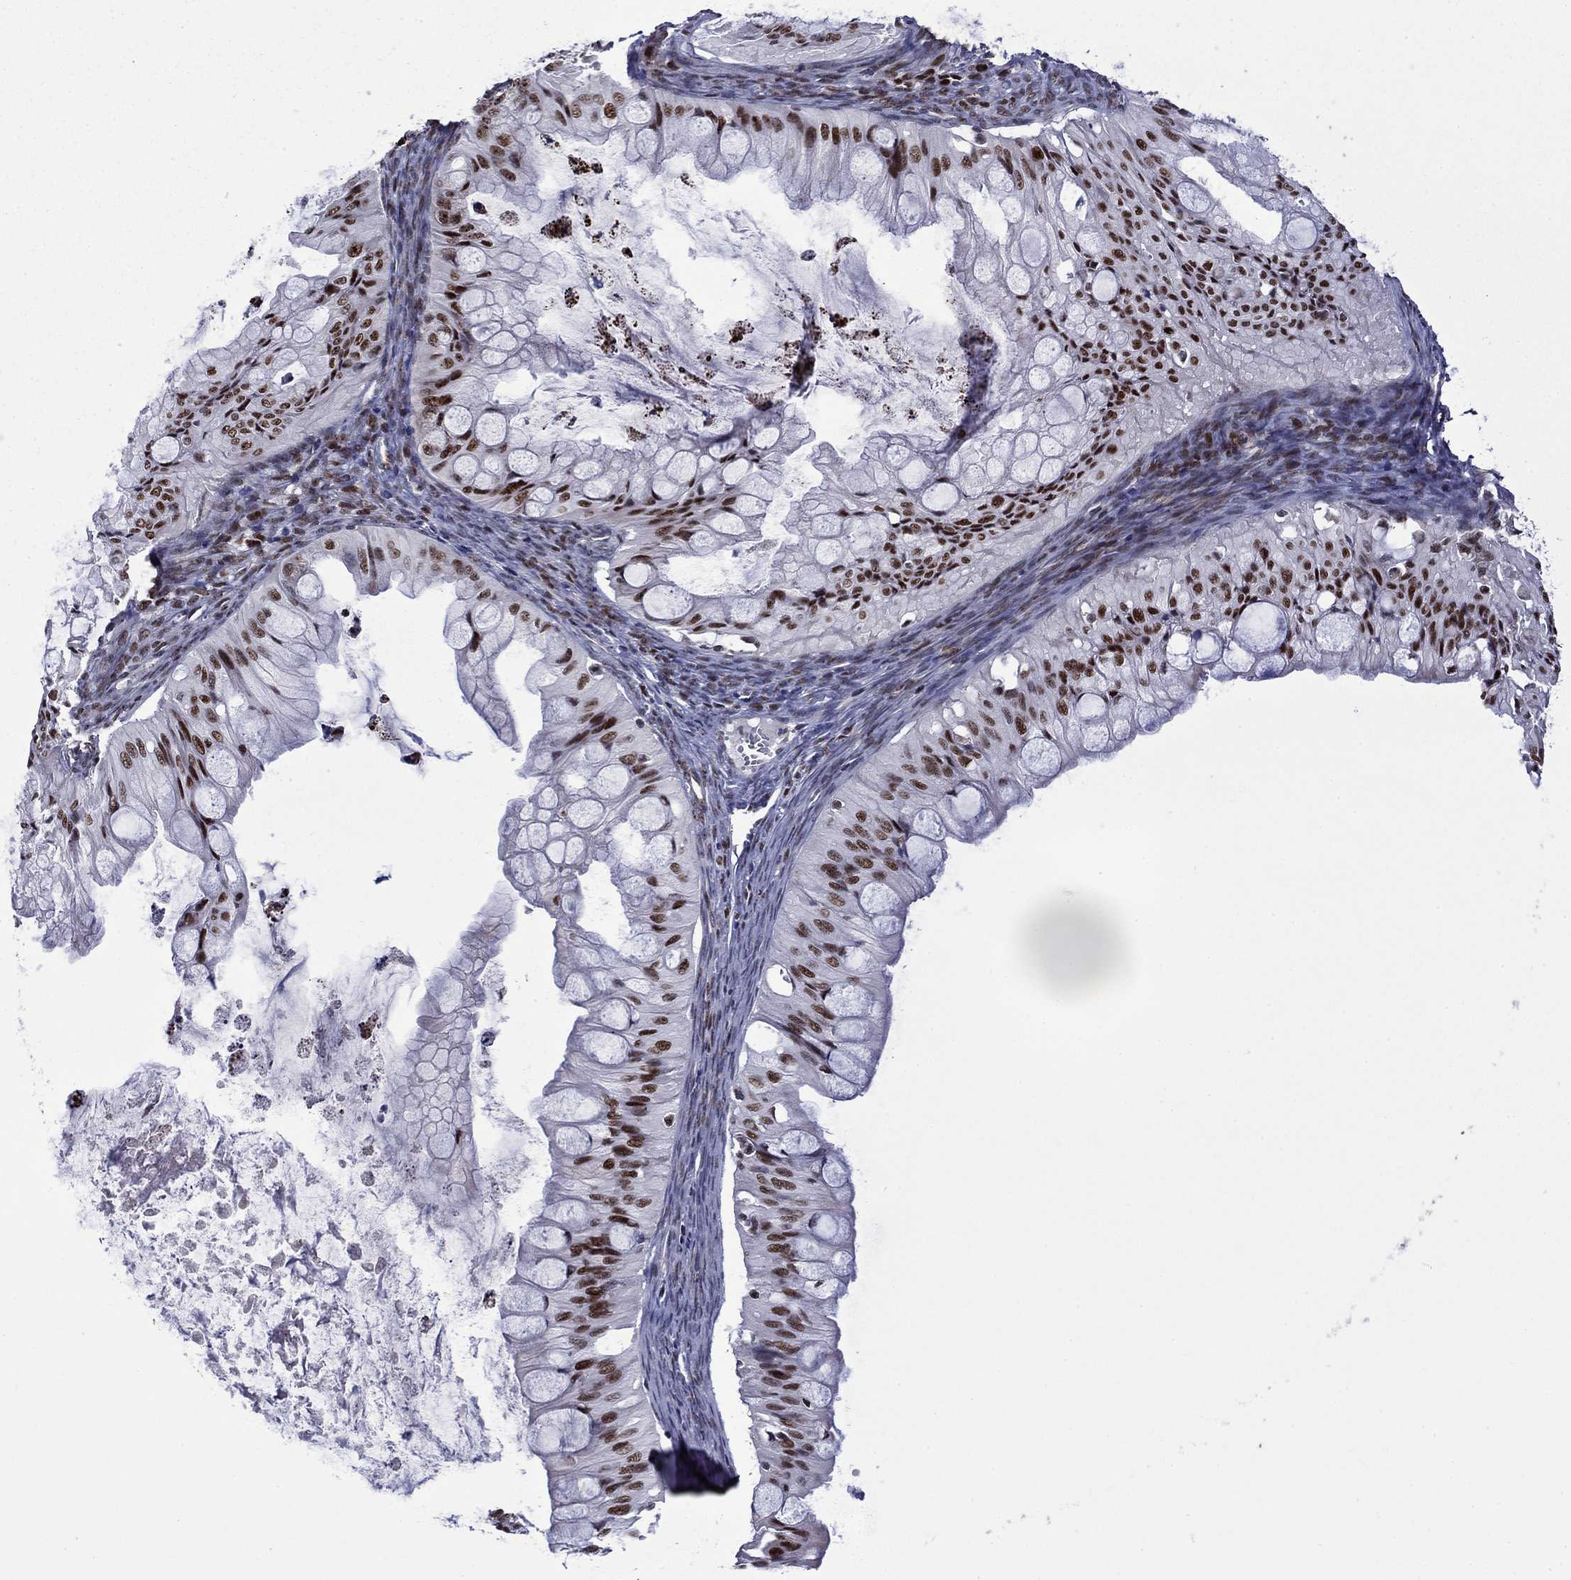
{"staining": {"intensity": "strong", "quantity": ">75%", "location": "nuclear"}, "tissue": "ovarian cancer", "cell_type": "Tumor cells", "image_type": "cancer", "snomed": [{"axis": "morphology", "description": "Cystadenocarcinoma, mucinous, NOS"}, {"axis": "topography", "description": "Ovary"}], "caption": "Strong nuclear expression for a protein is seen in approximately >75% of tumor cells of mucinous cystadenocarcinoma (ovarian) using IHC.", "gene": "SURF2", "patient": {"sex": "female", "age": 57}}